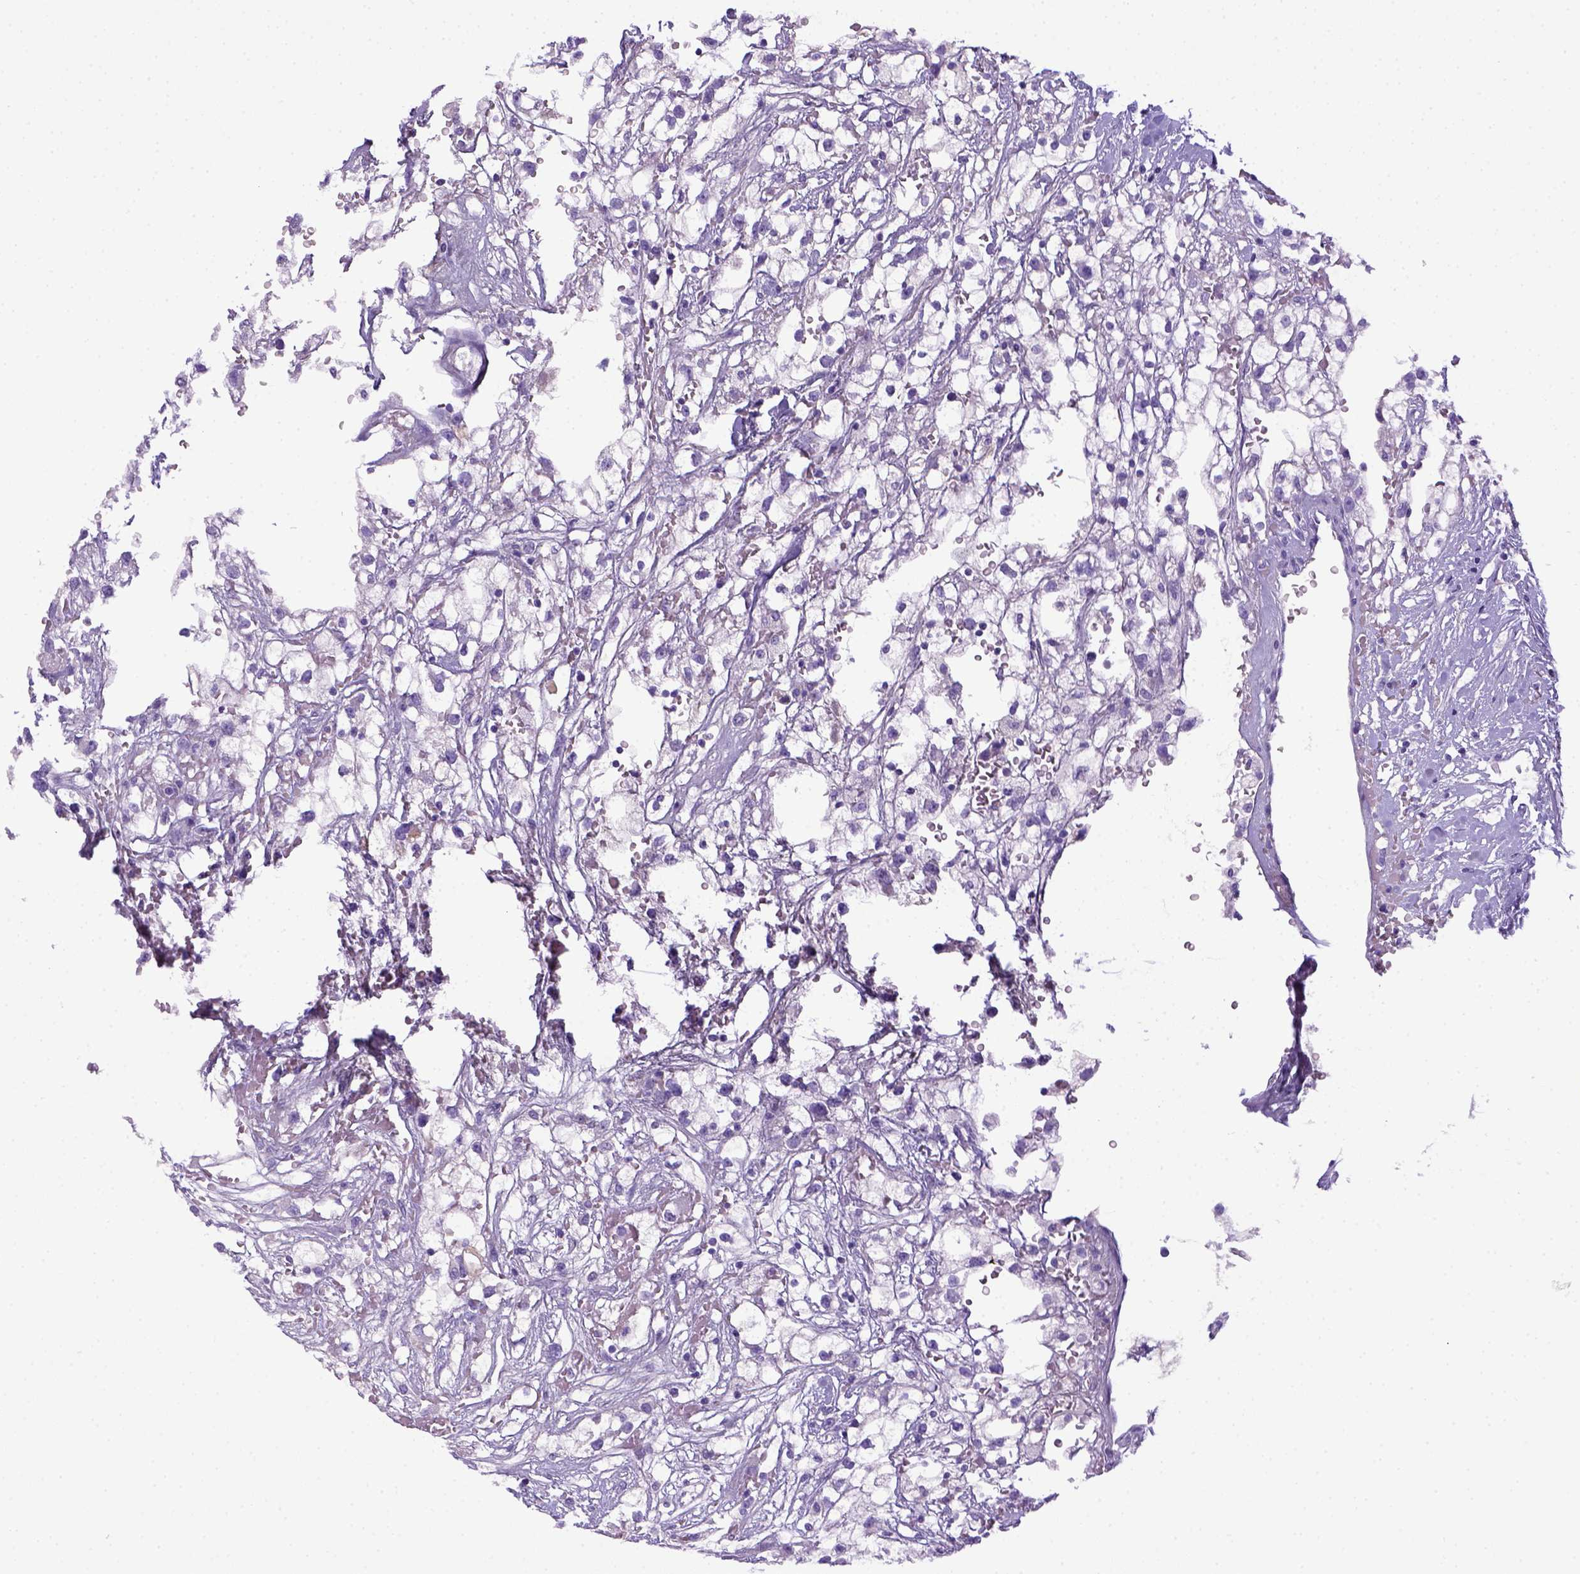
{"staining": {"intensity": "negative", "quantity": "none", "location": "none"}, "tissue": "renal cancer", "cell_type": "Tumor cells", "image_type": "cancer", "snomed": [{"axis": "morphology", "description": "Adenocarcinoma, NOS"}, {"axis": "topography", "description": "Kidney"}], "caption": "Tumor cells show no significant protein expression in renal adenocarcinoma.", "gene": "ITIH4", "patient": {"sex": "male", "age": 59}}